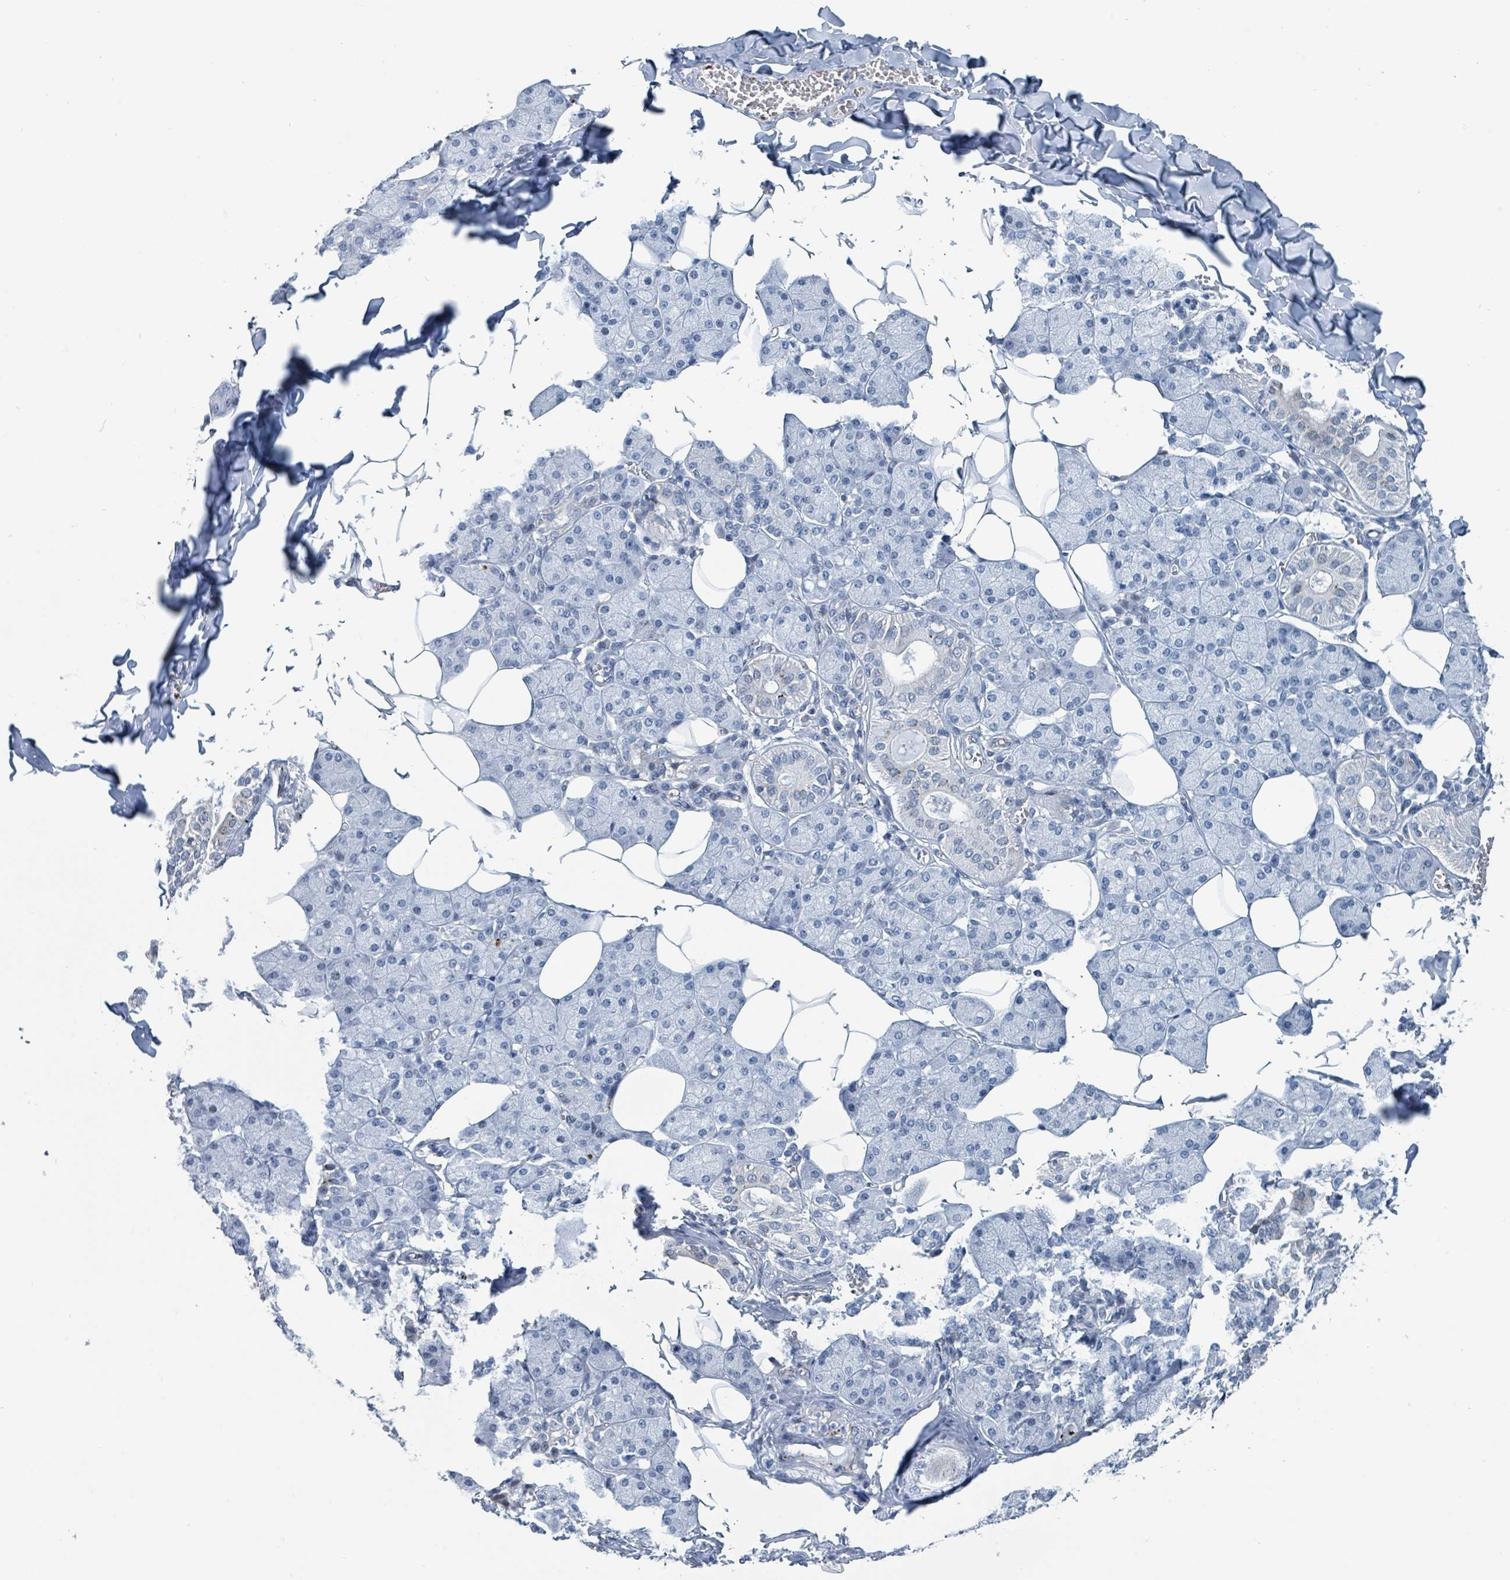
{"staining": {"intensity": "moderate", "quantity": "<25%", "location": "cytoplasmic/membranous"}, "tissue": "salivary gland", "cell_type": "Glandular cells", "image_type": "normal", "snomed": [{"axis": "morphology", "description": "Normal tissue, NOS"}, {"axis": "topography", "description": "Salivary gland"}], "caption": "Salivary gland stained with DAB immunohistochemistry exhibits low levels of moderate cytoplasmic/membranous positivity in about <25% of glandular cells.", "gene": "DCAF5", "patient": {"sex": "female", "age": 33}}